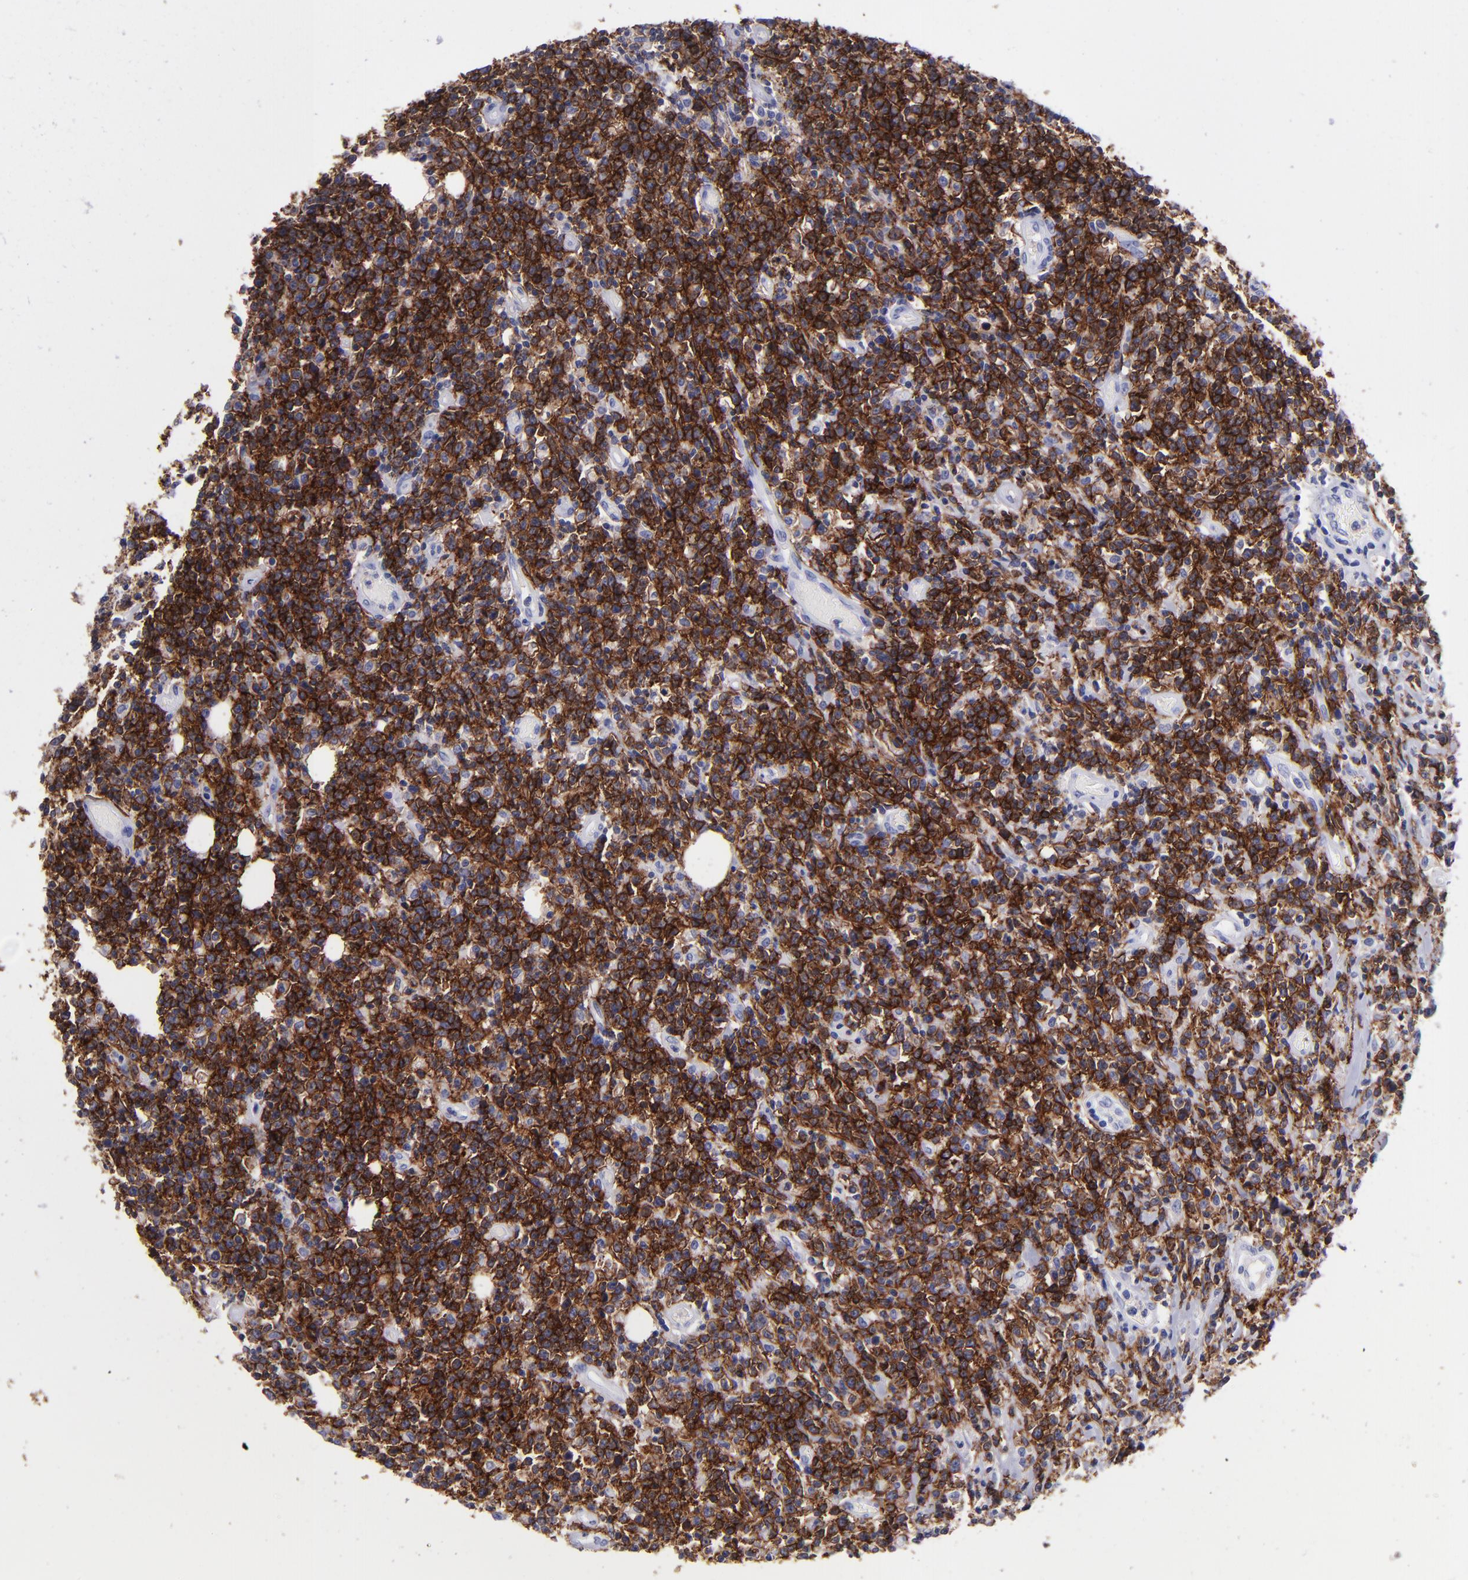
{"staining": {"intensity": "strong", "quantity": ">75%", "location": "cytoplasmic/membranous"}, "tissue": "lymphoma", "cell_type": "Tumor cells", "image_type": "cancer", "snomed": [{"axis": "morphology", "description": "Malignant lymphoma, non-Hodgkin's type, High grade"}, {"axis": "topography", "description": "Colon"}], "caption": "A high-resolution micrograph shows IHC staining of lymphoma, which displays strong cytoplasmic/membranous staining in approximately >75% of tumor cells.", "gene": "CD37", "patient": {"sex": "male", "age": 82}}